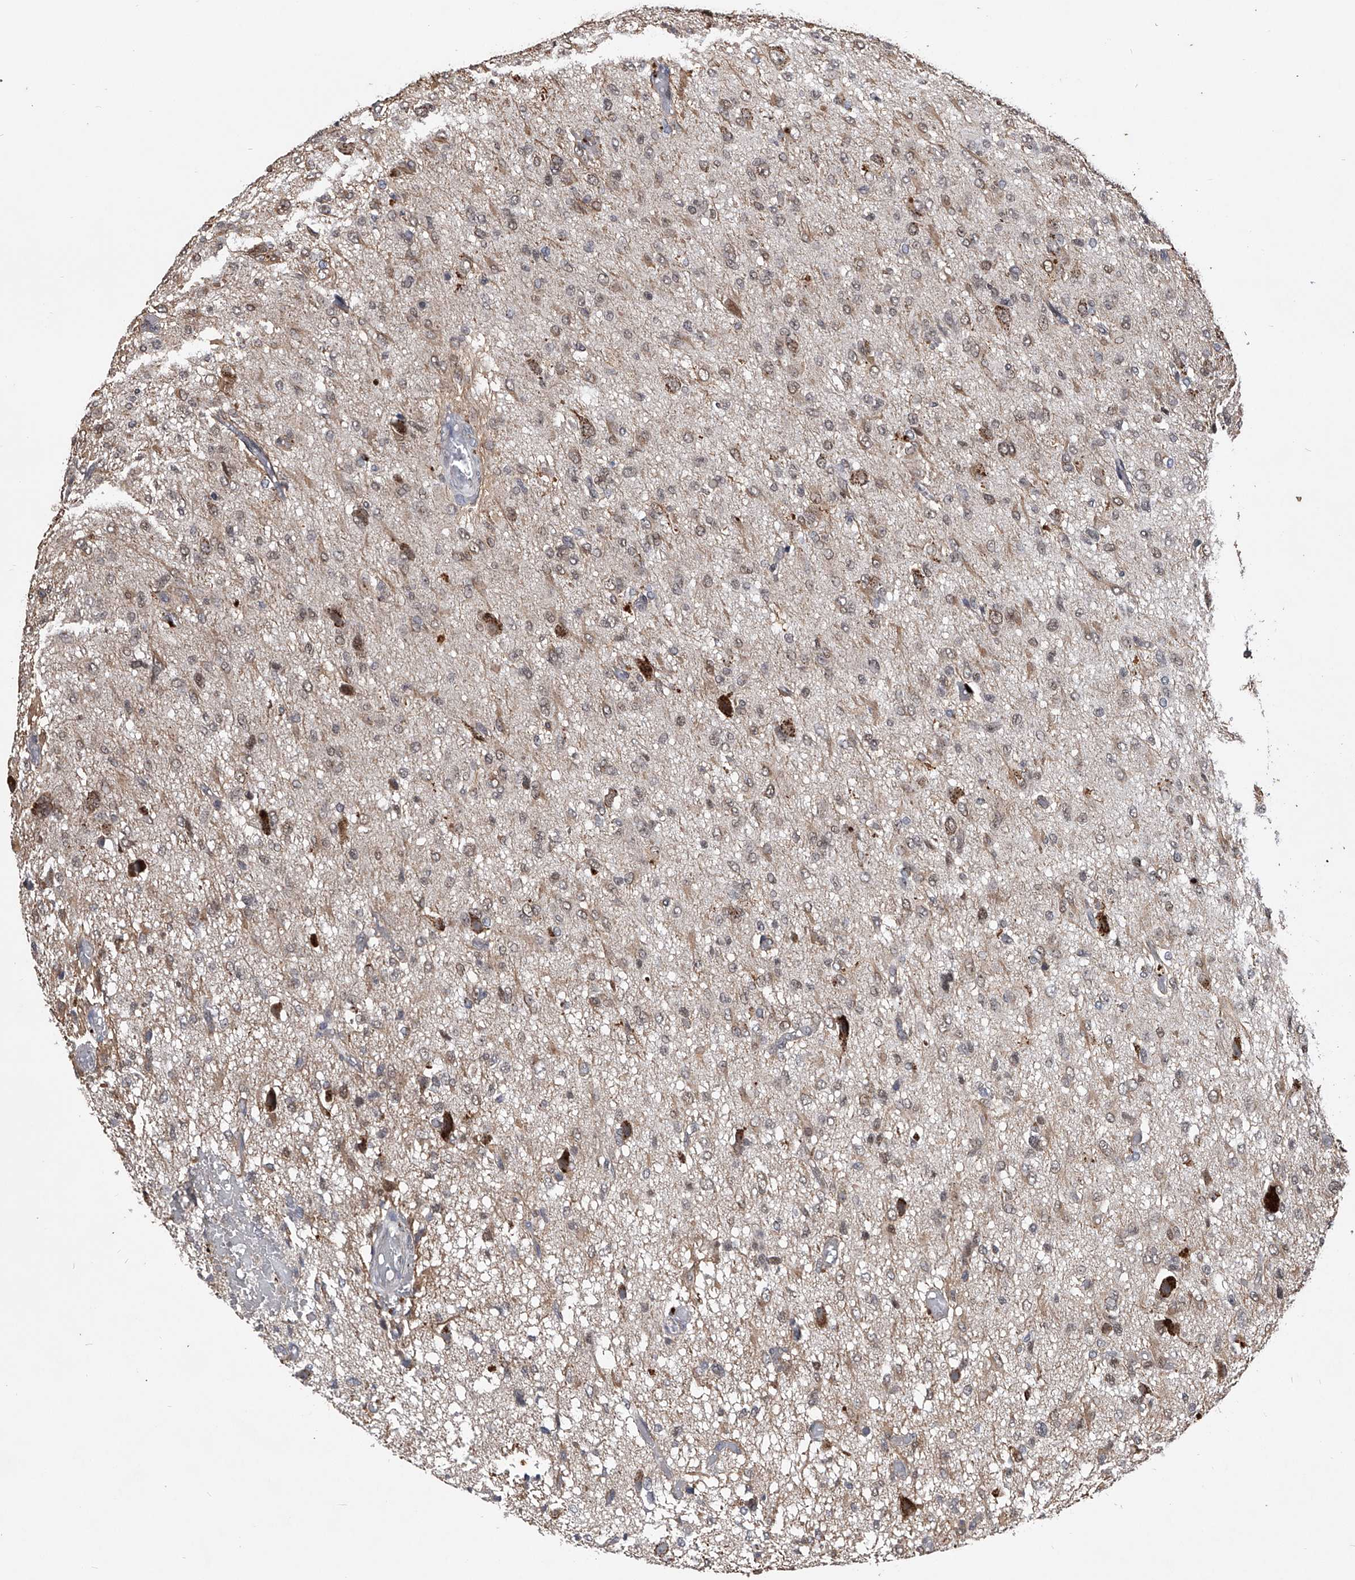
{"staining": {"intensity": "weak", "quantity": "25%-75%", "location": "cytoplasmic/membranous,nuclear"}, "tissue": "glioma", "cell_type": "Tumor cells", "image_type": "cancer", "snomed": [{"axis": "morphology", "description": "Glioma, malignant, High grade"}, {"axis": "topography", "description": "Brain"}], "caption": "Immunohistochemical staining of human glioma exhibits weak cytoplasmic/membranous and nuclear protein expression in about 25%-75% of tumor cells. (brown staining indicates protein expression, while blue staining denotes nuclei).", "gene": "CMTR1", "patient": {"sex": "female", "age": 59}}